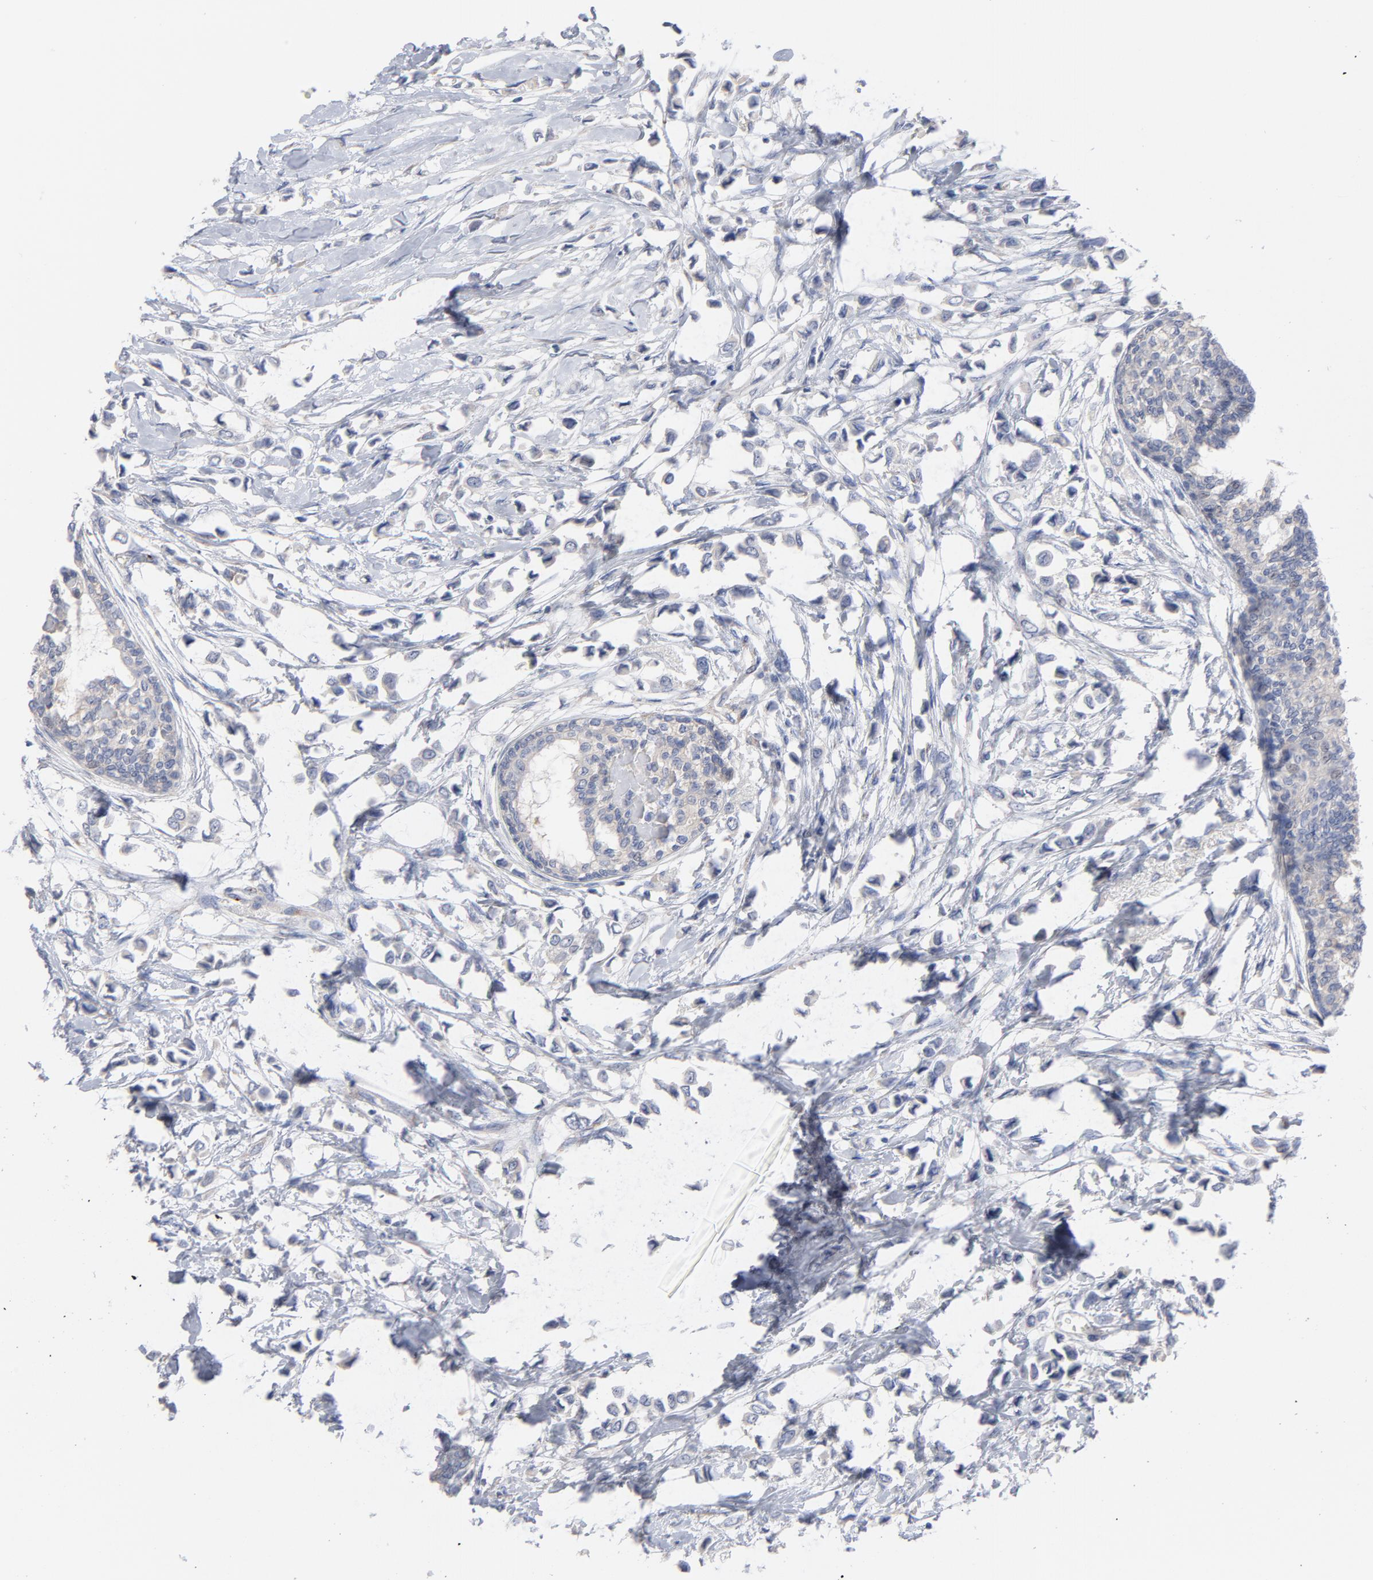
{"staining": {"intensity": "weak", "quantity": "<25%", "location": "cytoplasmic/membranous"}, "tissue": "breast cancer", "cell_type": "Tumor cells", "image_type": "cancer", "snomed": [{"axis": "morphology", "description": "Lobular carcinoma"}, {"axis": "topography", "description": "Breast"}], "caption": "IHC photomicrograph of human breast cancer stained for a protein (brown), which shows no staining in tumor cells.", "gene": "CPE", "patient": {"sex": "female", "age": 51}}